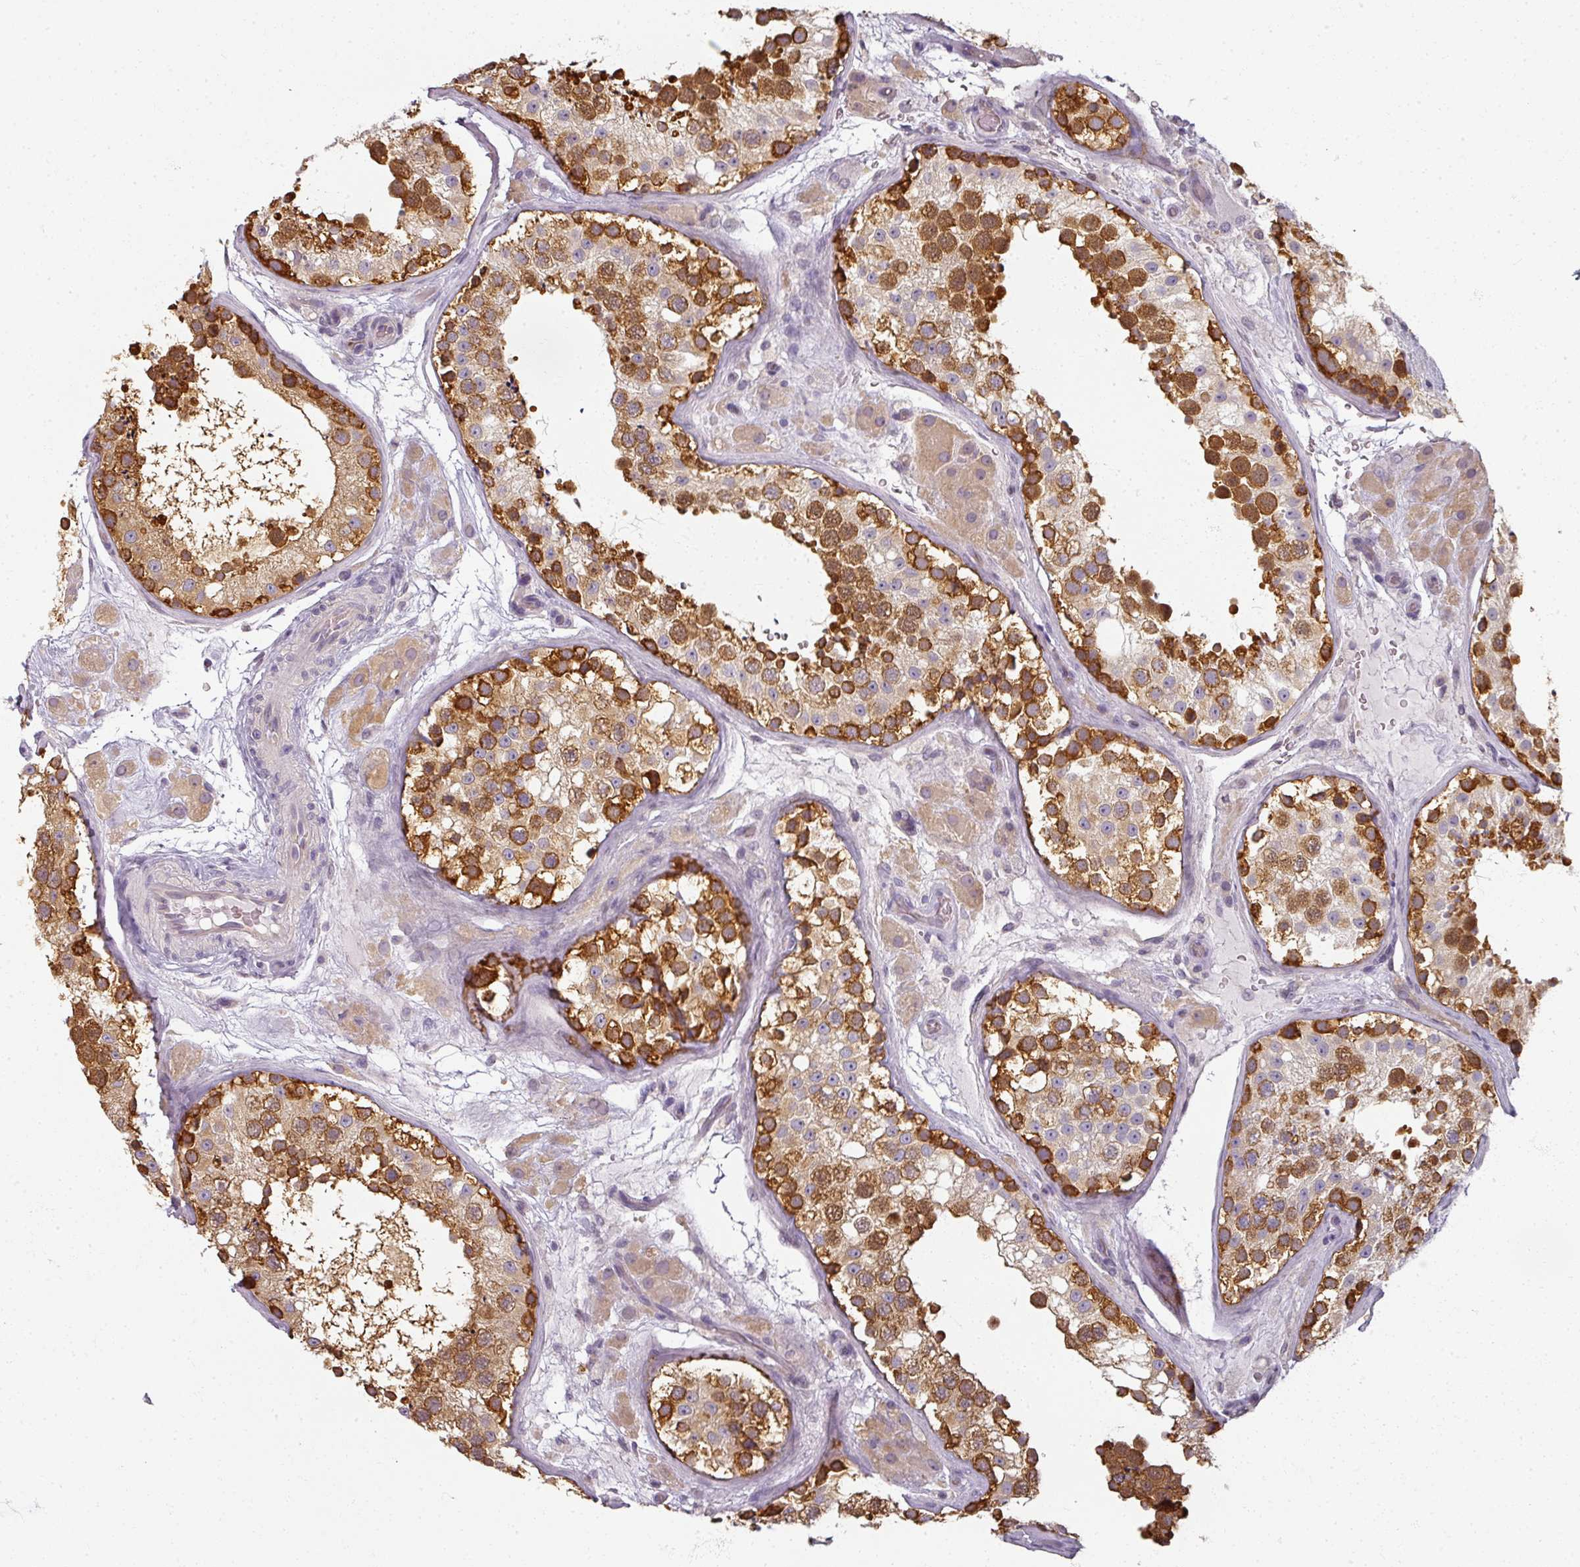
{"staining": {"intensity": "strong", "quantity": ">75%", "location": "cytoplasmic/membranous"}, "tissue": "testis", "cell_type": "Cells in seminiferous ducts", "image_type": "normal", "snomed": [{"axis": "morphology", "description": "Normal tissue, NOS"}, {"axis": "topography", "description": "Testis"}], "caption": "High-magnification brightfield microscopy of unremarkable testis stained with DAB (brown) and counterstained with hematoxylin (blue). cells in seminiferous ducts exhibit strong cytoplasmic/membranous positivity is seen in about>75% of cells. (Stains: DAB (3,3'-diaminobenzidine) in brown, nuclei in blue, Microscopy: brightfield microscopy at high magnification).", "gene": "AGPAT4", "patient": {"sex": "male", "age": 26}}